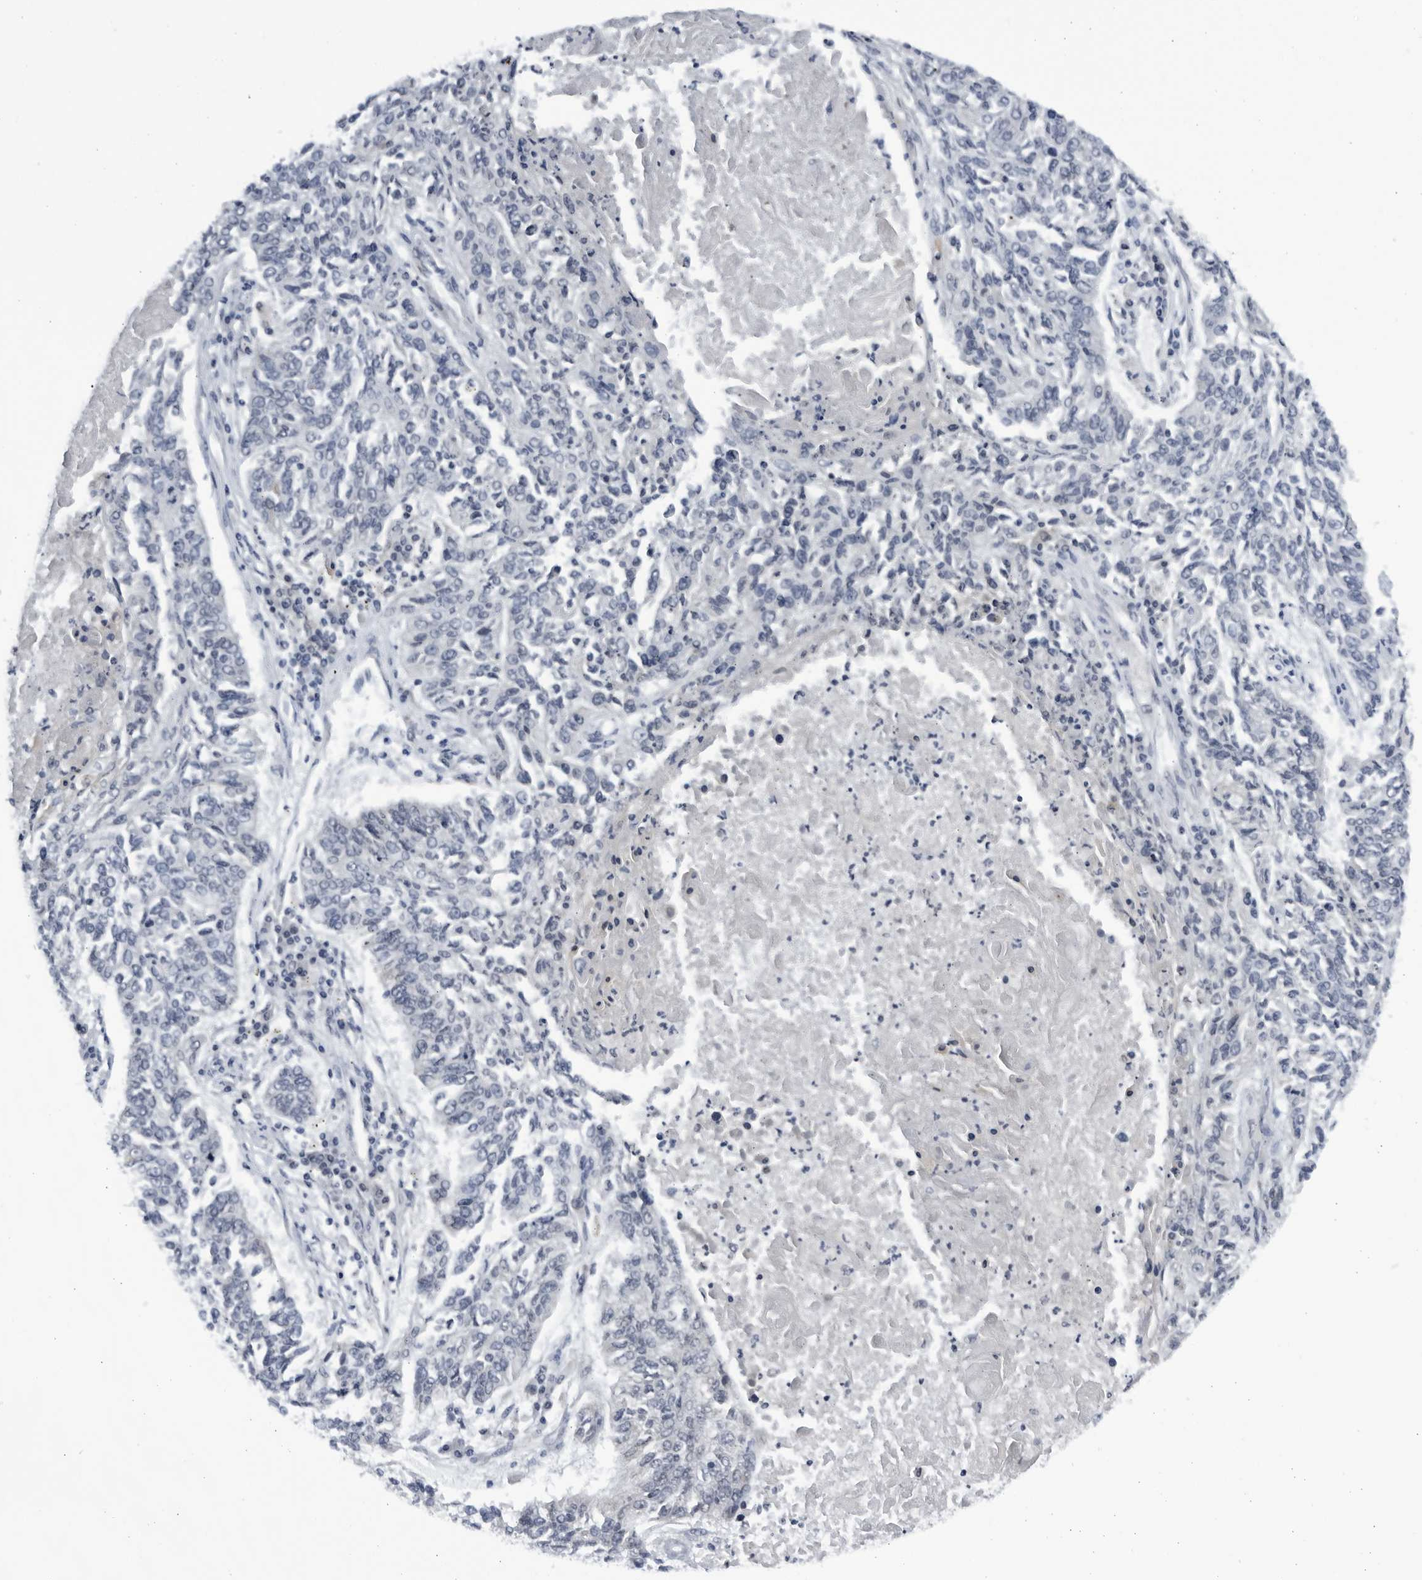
{"staining": {"intensity": "negative", "quantity": "none", "location": "none"}, "tissue": "lung cancer", "cell_type": "Tumor cells", "image_type": "cancer", "snomed": [{"axis": "morphology", "description": "Normal tissue, NOS"}, {"axis": "morphology", "description": "Squamous cell carcinoma, NOS"}, {"axis": "topography", "description": "Cartilage tissue"}, {"axis": "topography", "description": "Bronchus"}, {"axis": "topography", "description": "Lung"}], "caption": "IHC of lung cancer (squamous cell carcinoma) displays no expression in tumor cells.", "gene": "SLC25A22", "patient": {"sex": "female", "age": 49}}